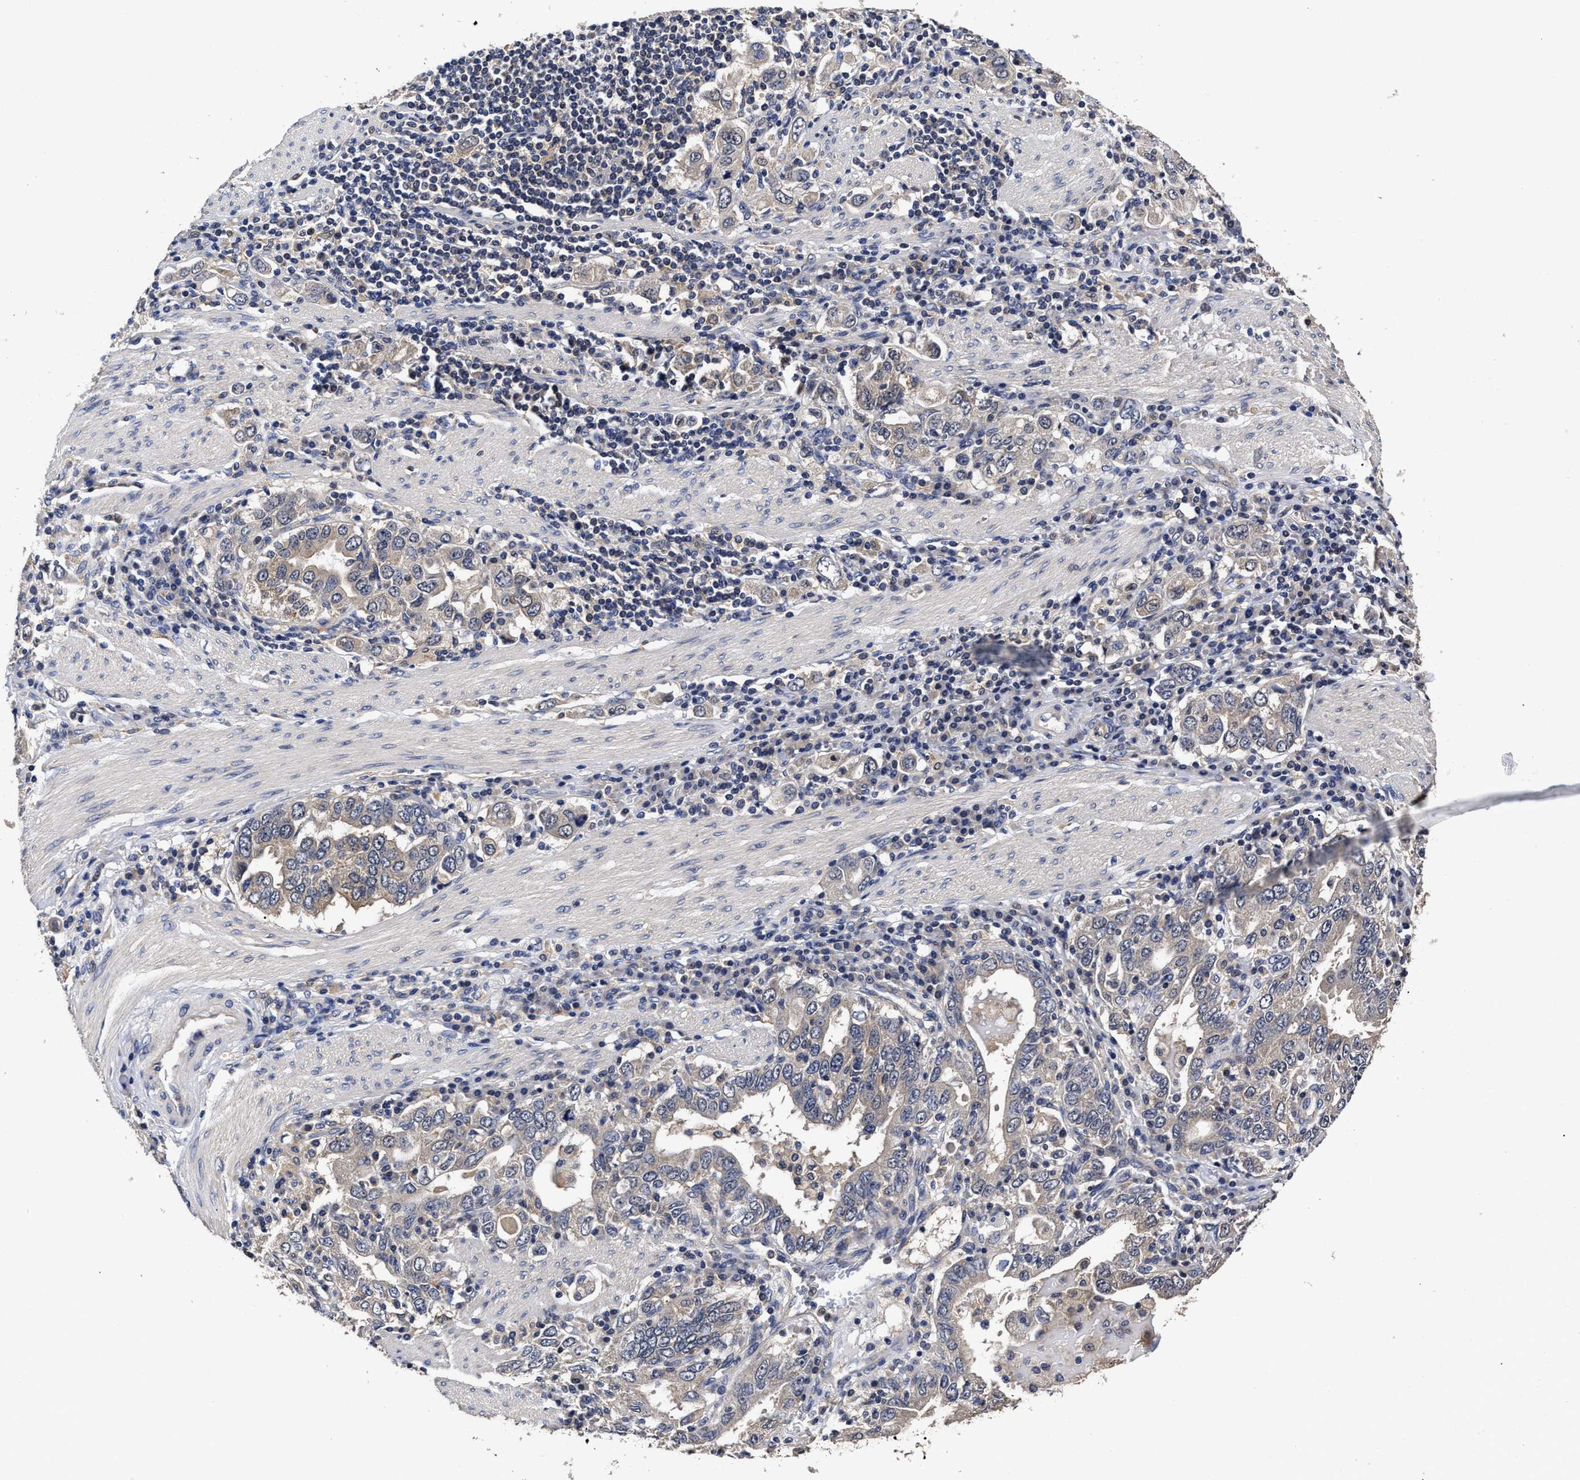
{"staining": {"intensity": "weak", "quantity": "<25%", "location": "cytoplasmic/membranous"}, "tissue": "stomach cancer", "cell_type": "Tumor cells", "image_type": "cancer", "snomed": [{"axis": "morphology", "description": "Adenocarcinoma, NOS"}, {"axis": "topography", "description": "Stomach, upper"}], "caption": "IHC image of neoplastic tissue: adenocarcinoma (stomach) stained with DAB (3,3'-diaminobenzidine) reveals no significant protein staining in tumor cells.", "gene": "SOCS5", "patient": {"sex": "male", "age": 62}}